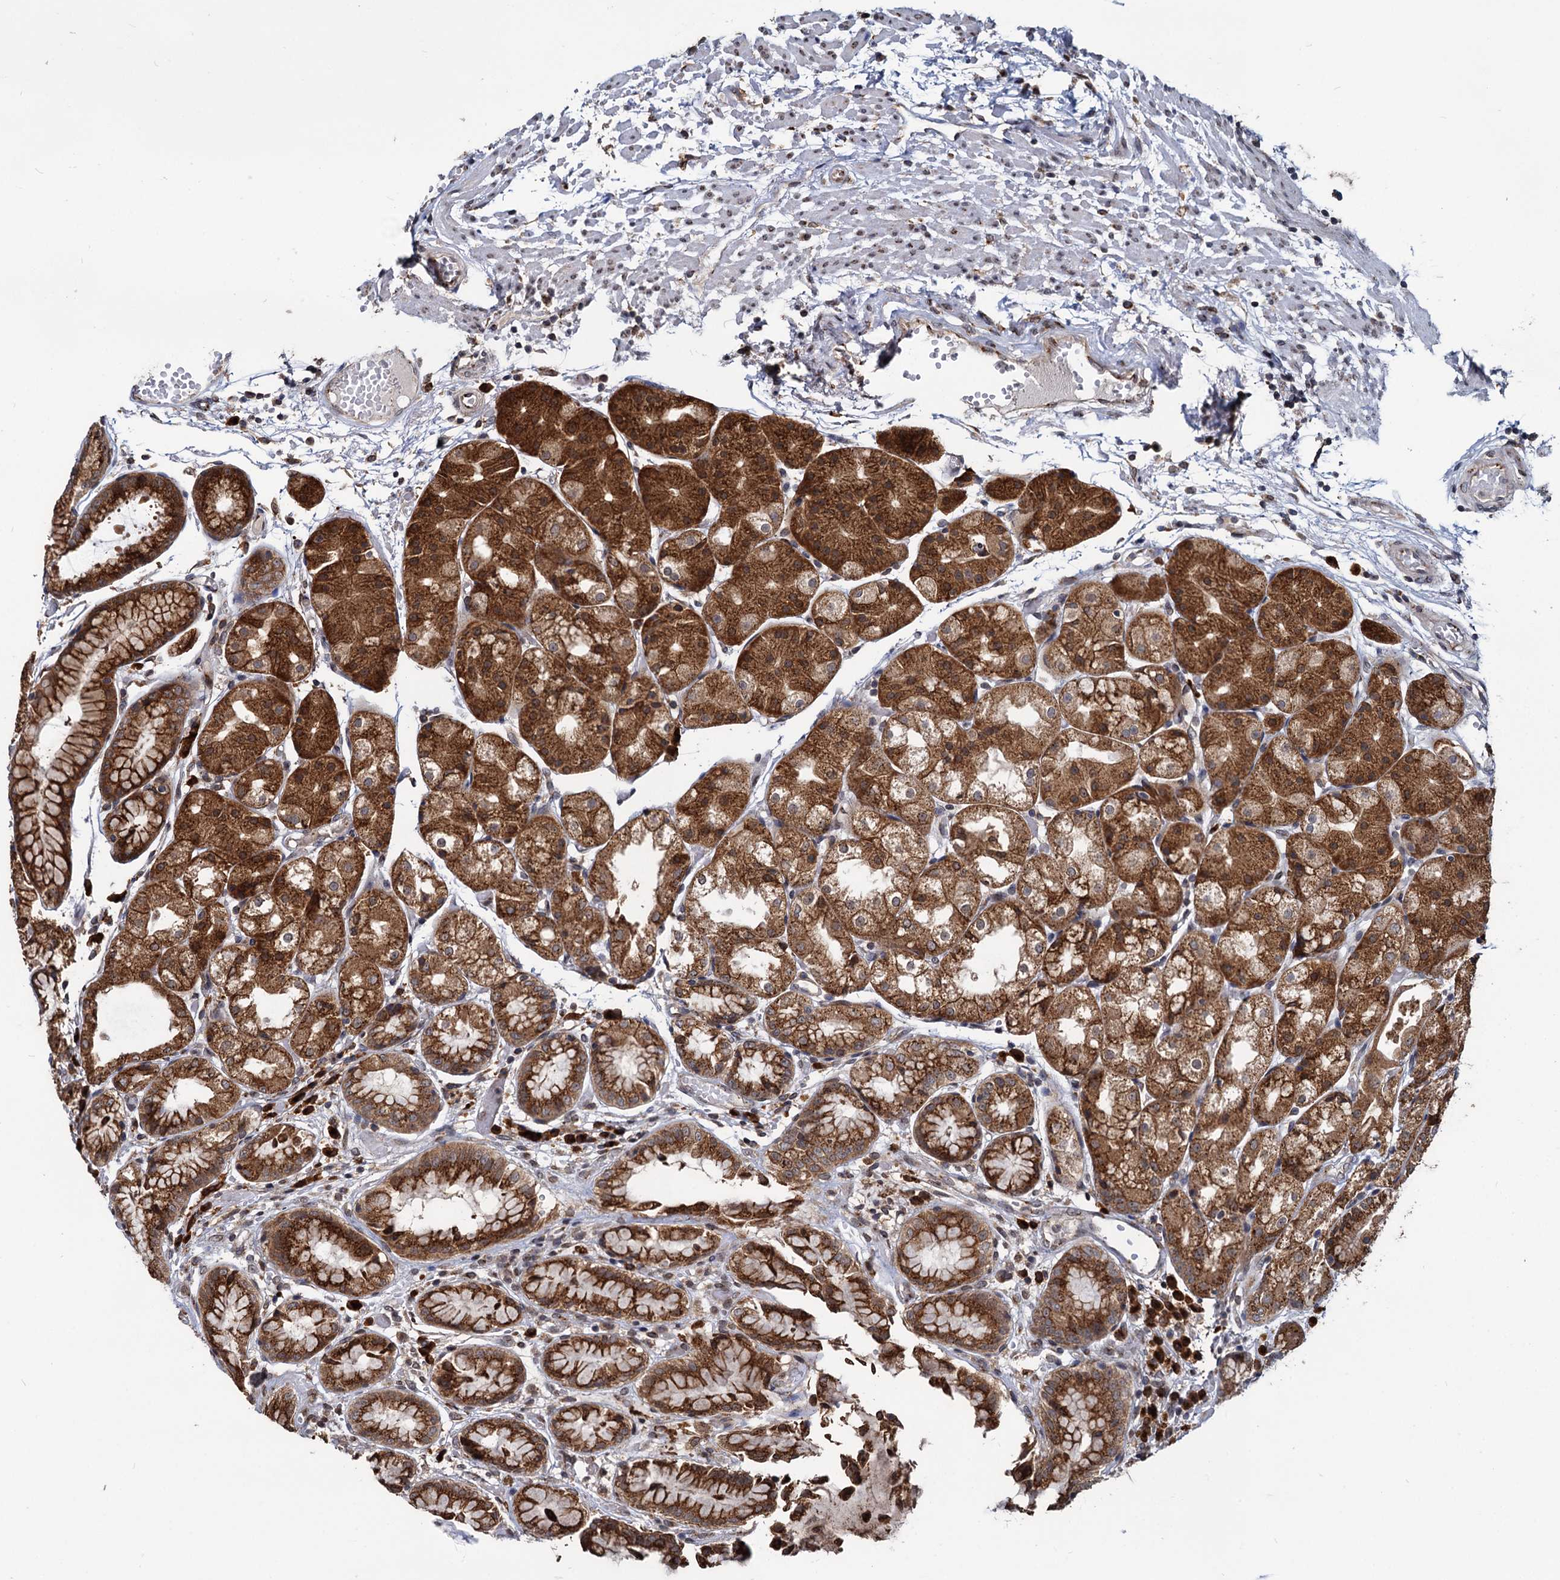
{"staining": {"intensity": "strong", "quantity": ">75%", "location": "cytoplasmic/membranous"}, "tissue": "stomach", "cell_type": "Glandular cells", "image_type": "normal", "snomed": [{"axis": "morphology", "description": "Normal tissue, NOS"}, {"axis": "topography", "description": "Stomach, upper"}], "caption": "Approximately >75% of glandular cells in benign human stomach display strong cytoplasmic/membranous protein positivity as visualized by brown immunohistochemical staining.", "gene": "SAAL1", "patient": {"sex": "male", "age": 72}}